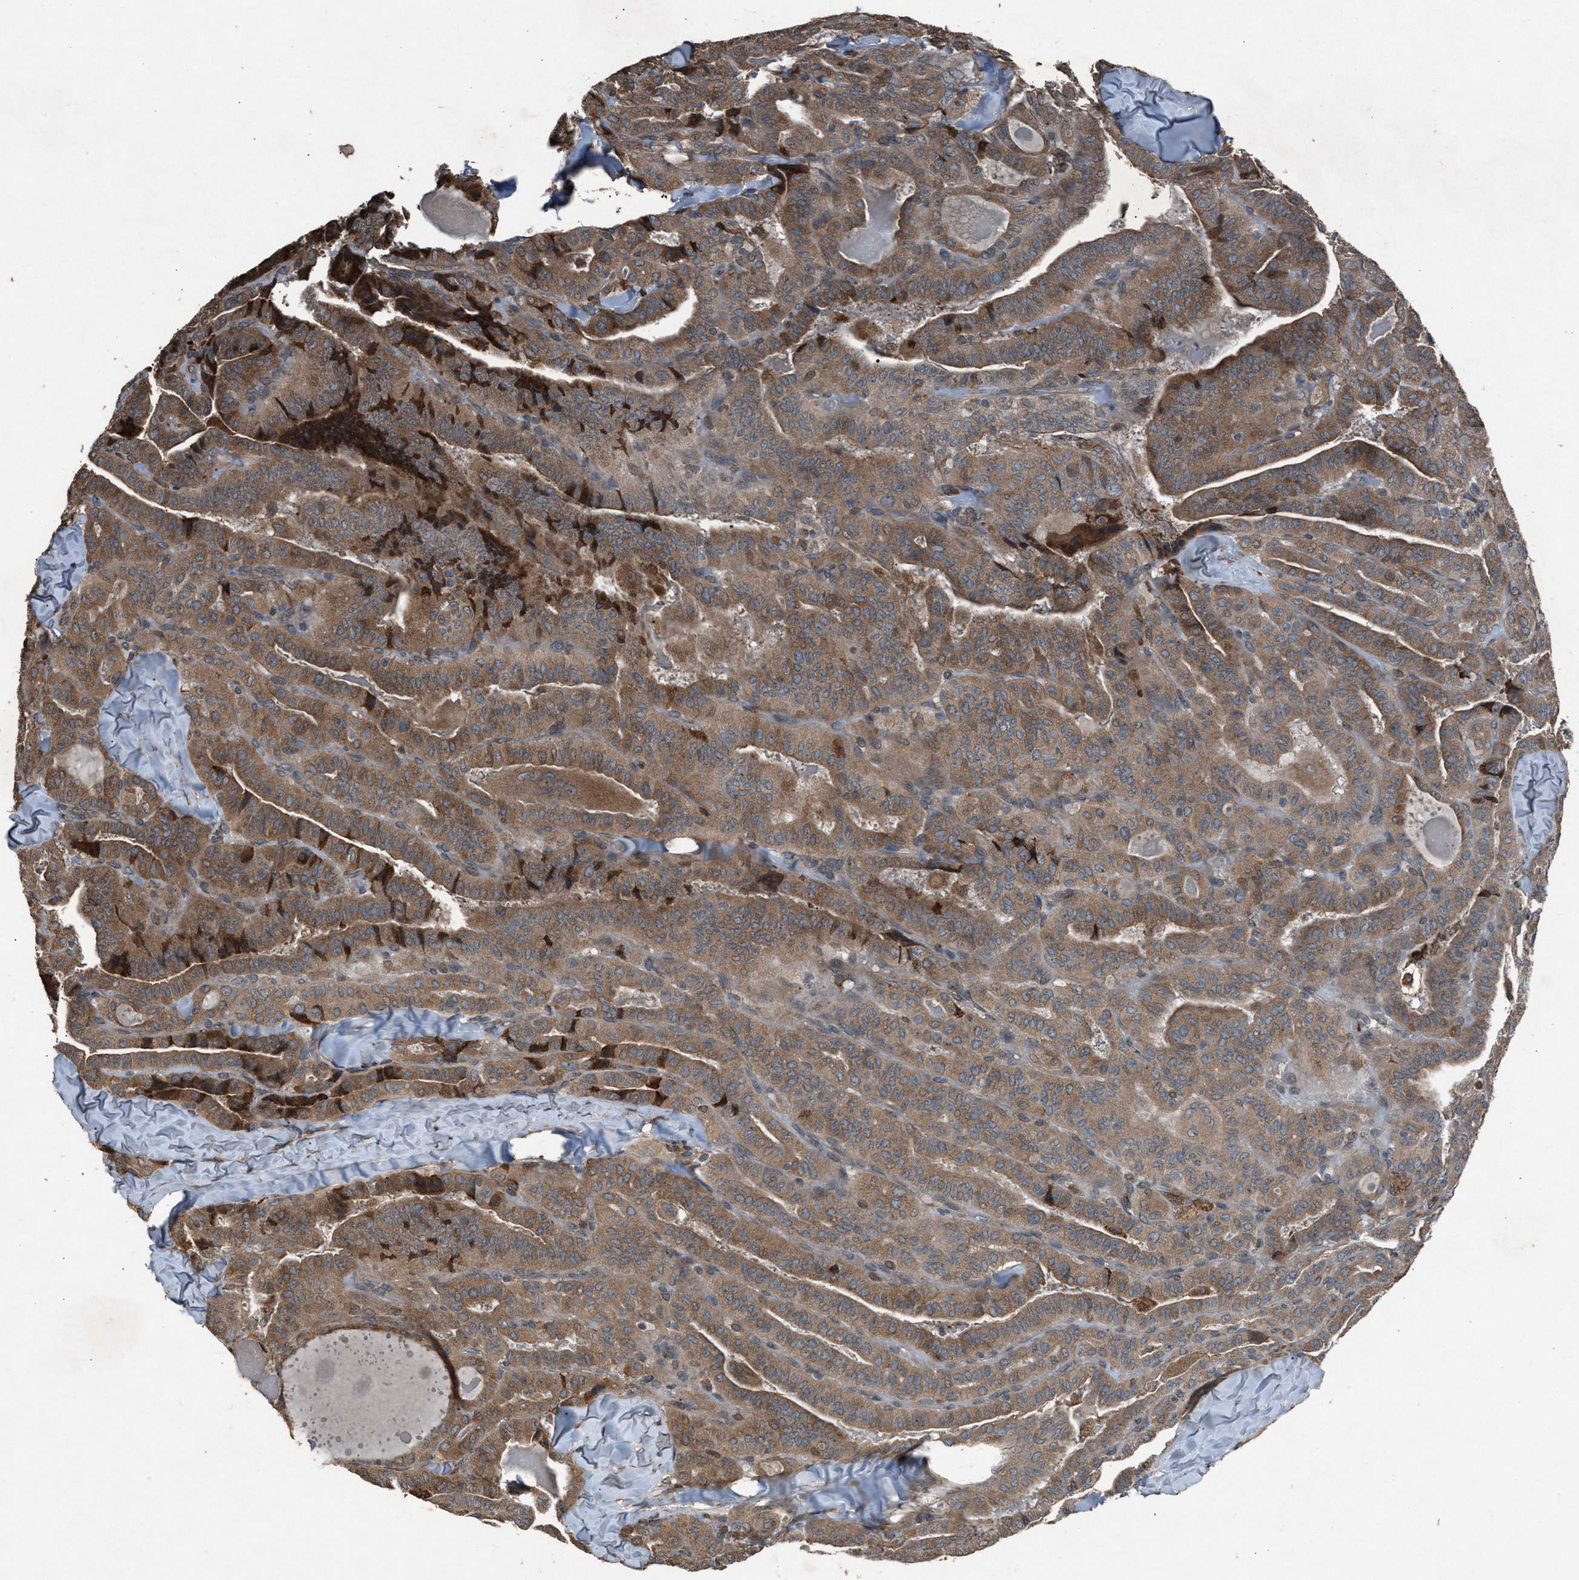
{"staining": {"intensity": "moderate", "quantity": ">75%", "location": "cytoplasmic/membranous"}, "tissue": "thyroid cancer", "cell_type": "Tumor cells", "image_type": "cancer", "snomed": [{"axis": "morphology", "description": "Papillary adenocarcinoma, NOS"}, {"axis": "topography", "description": "Thyroid gland"}], "caption": "Immunohistochemical staining of human thyroid papillary adenocarcinoma displays moderate cytoplasmic/membranous protein staining in about >75% of tumor cells.", "gene": "CALR", "patient": {"sex": "male", "age": 77}}